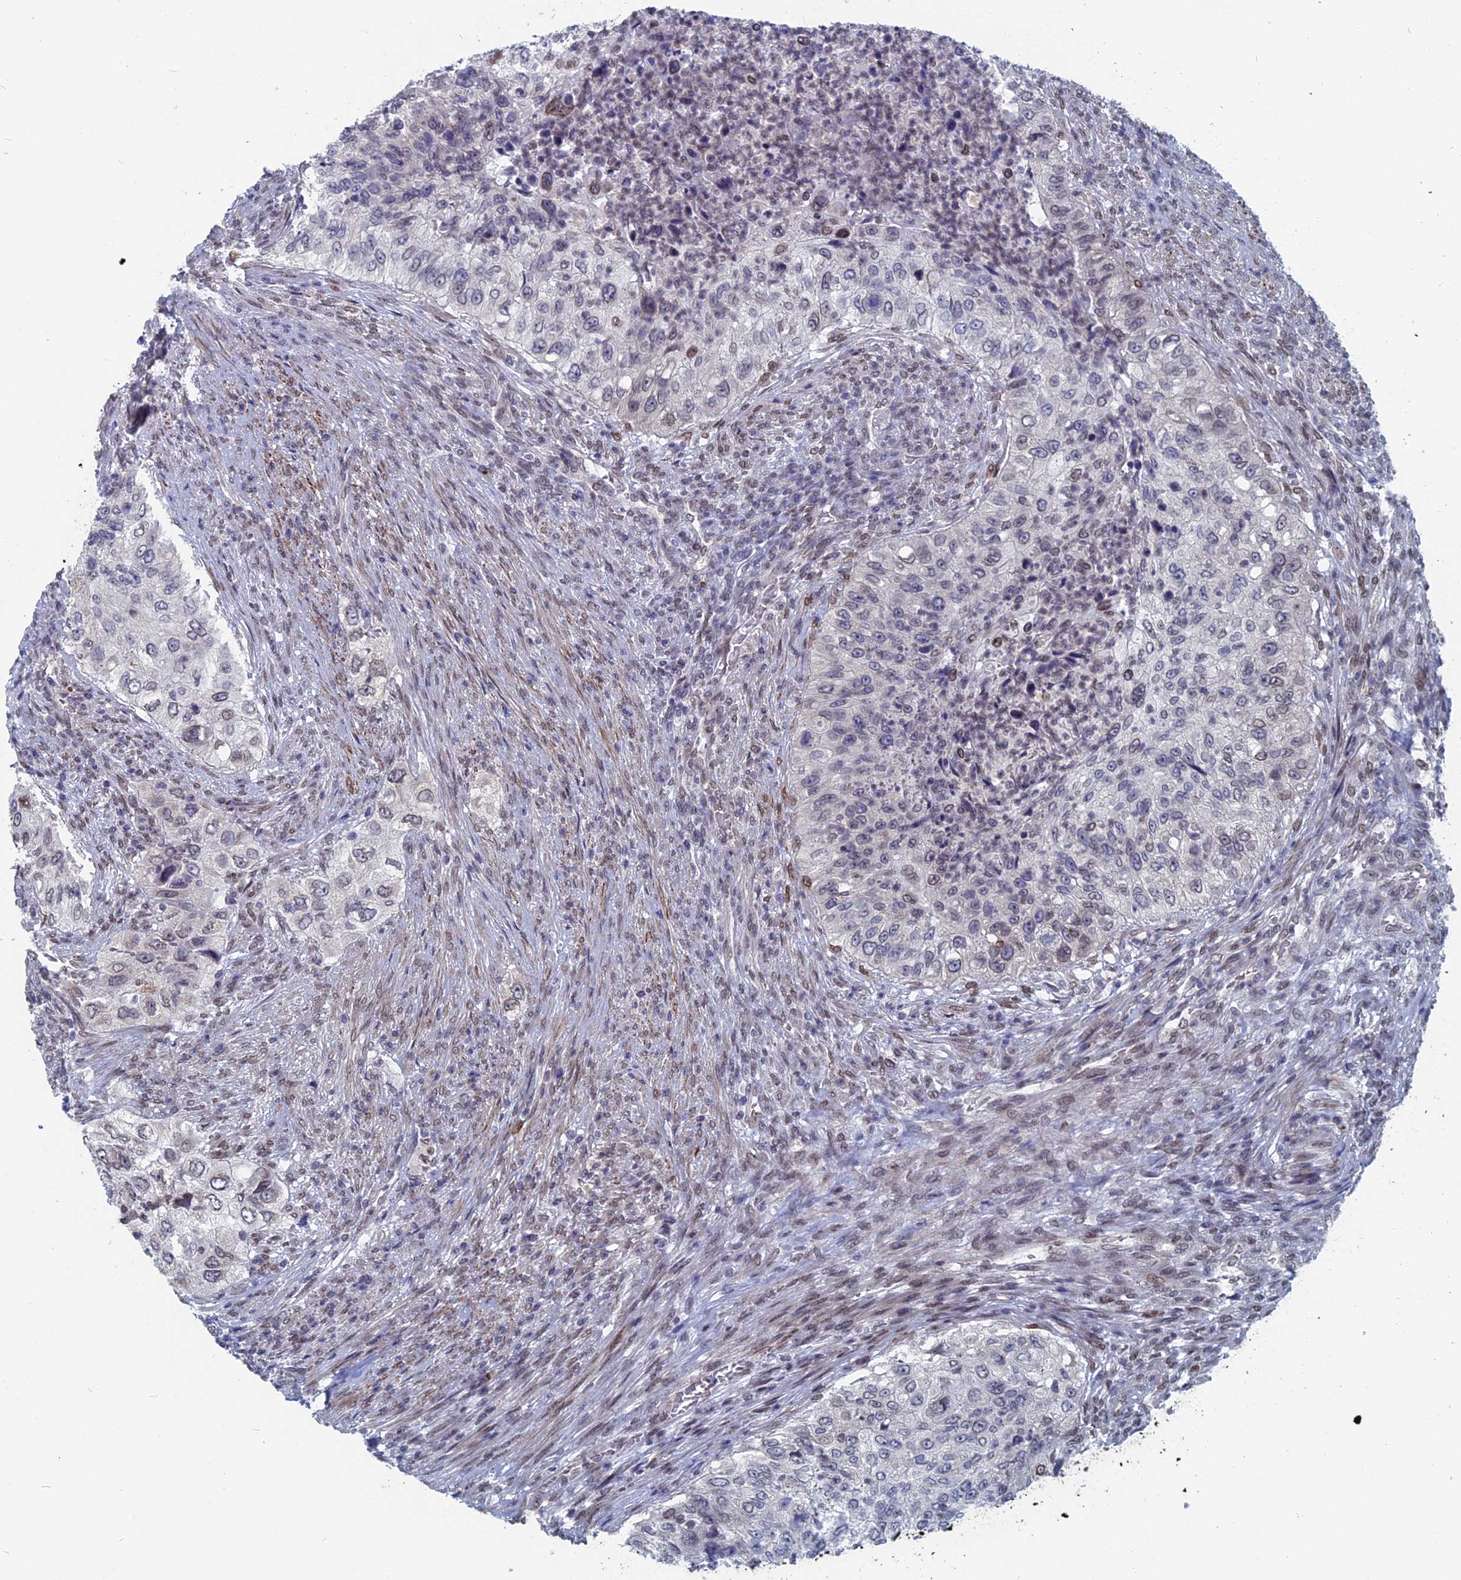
{"staining": {"intensity": "moderate", "quantity": "<25%", "location": "nuclear"}, "tissue": "urothelial cancer", "cell_type": "Tumor cells", "image_type": "cancer", "snomed": [{"axis": "morphology", "description": "Urothelial carcinoma, High grade"}, {"axis": "topography", "description": "Urinary bladder"}], "caption": "The immunohistochemical stain shows moderate nuclear staining in tumor cells of urothelial cancer tissue.", "gene": "MTRF1", "patient": {"sex": "female", "age": 60}}